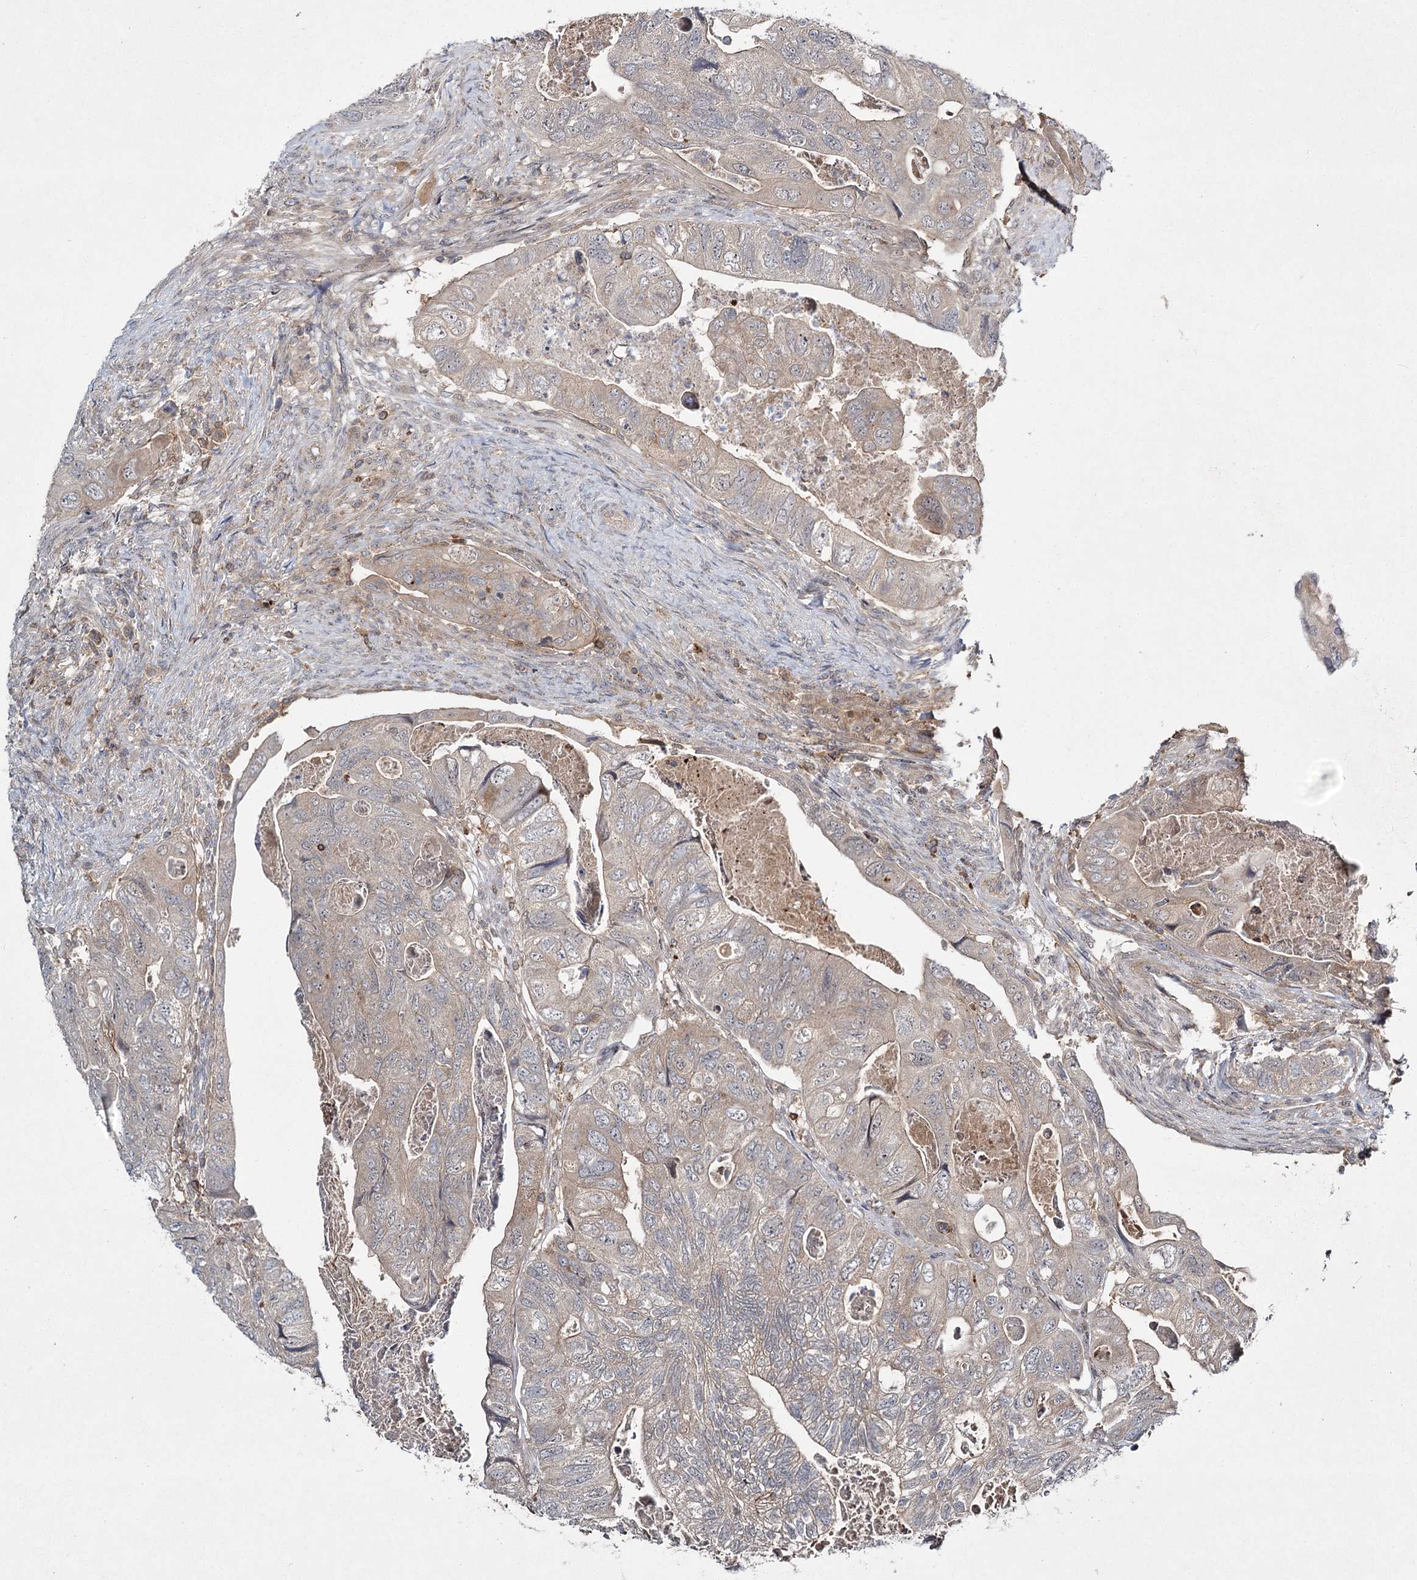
{"staining": {"intensity": "weak", "quantity": "<25%", "location": "cytoplasmic/membranous"}, "tissue": "colorectal cancer", "cell_type": "Tumor cells", "image_type": "cancer", "snomed": [{"axis": "morphology", "description": "Adenocarcinoma, NOS"}, {"axis": "topography", "description": "Rectum"}], "caption": "This is an immunohistochemistry histopathology image of colorectal adenocarcinoma. There is no positivity in tumor cells.", "gene": "WDR44", "patient": {"sex": "male", "age": 63}}